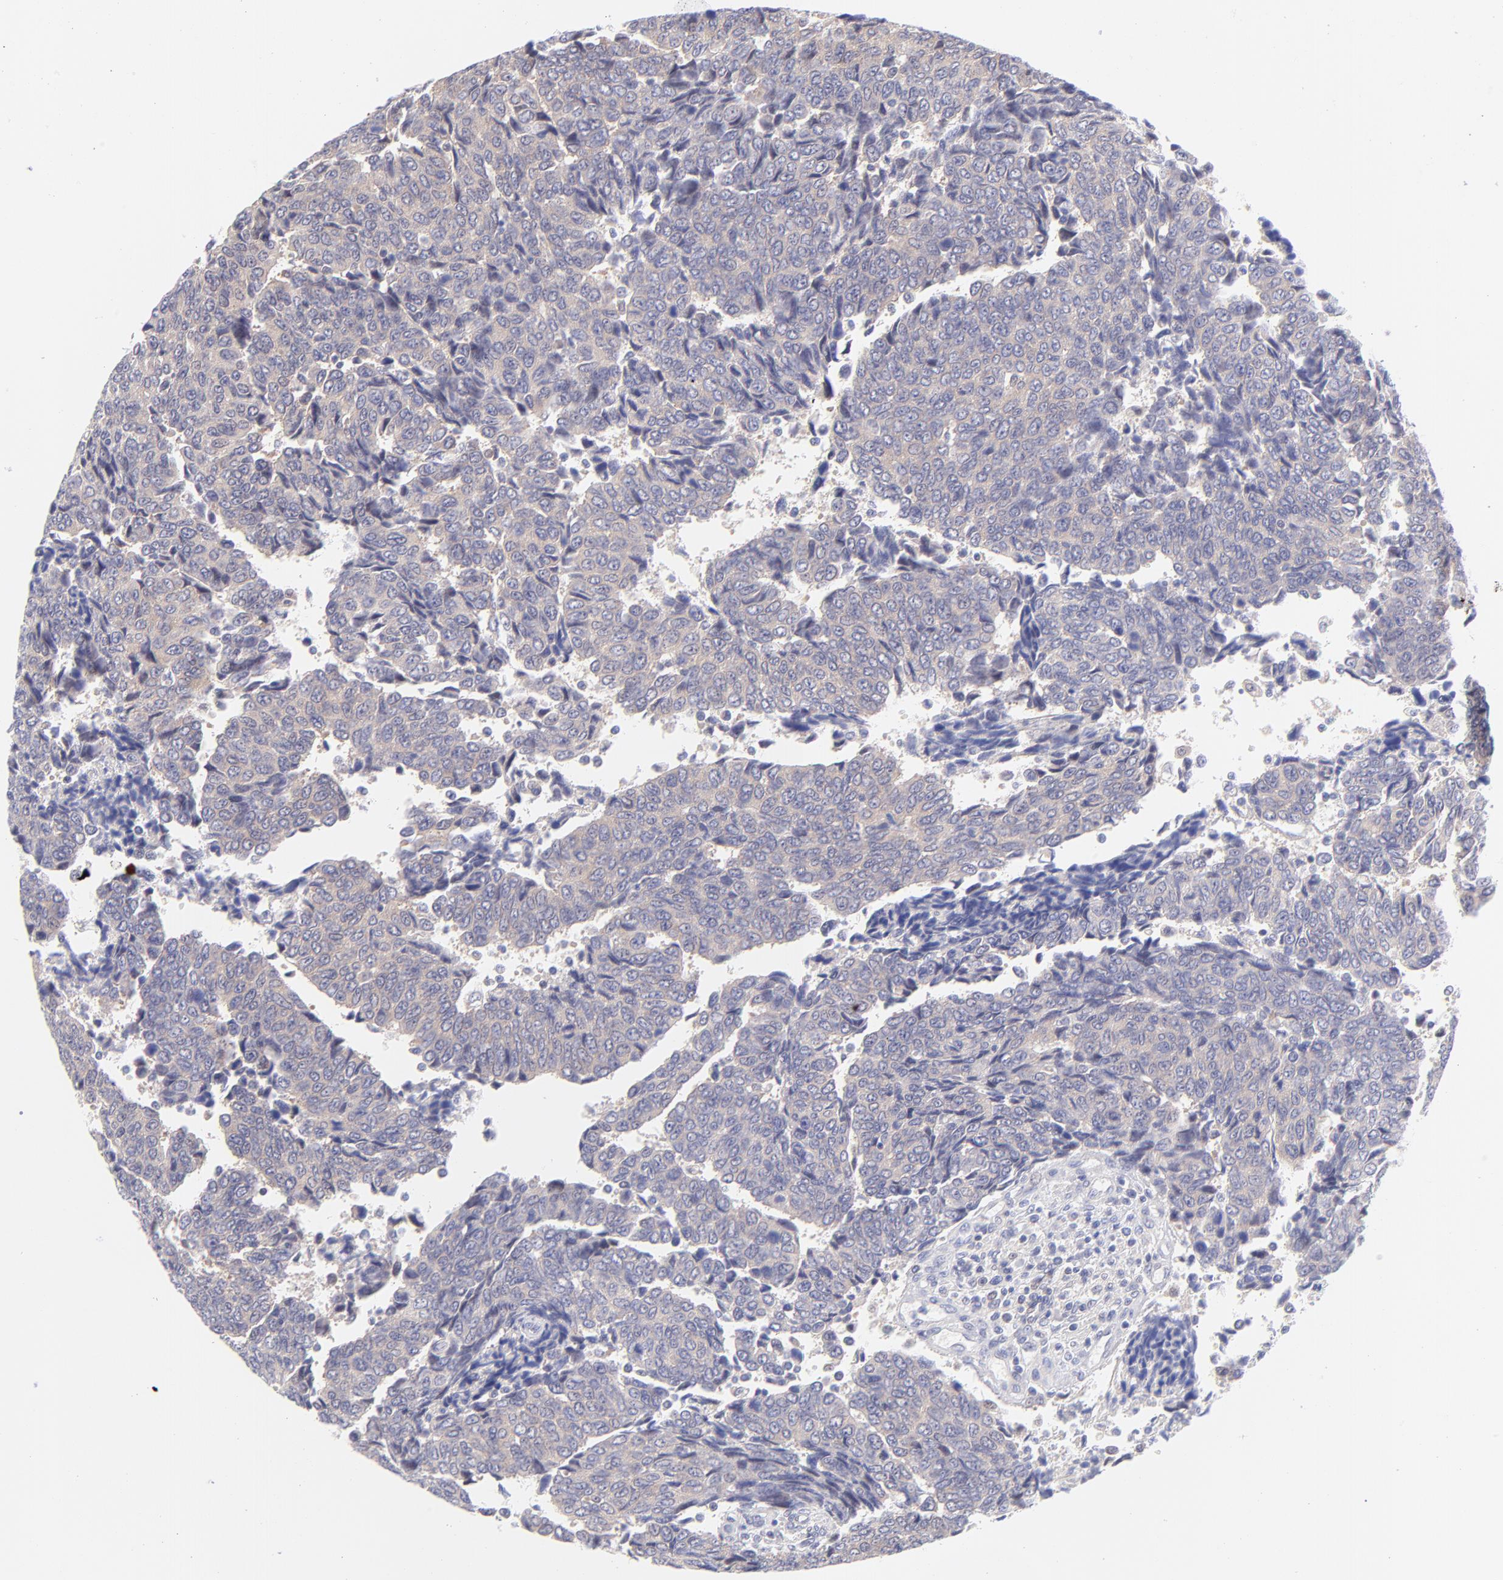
{"staining": {"intensity": "weak", "quantity": ">75%", "location": "cytoplasmic/membranous"}, "tissue": "urothelial cancer", "cell_type": "Tumor cells", "image_type": "cancer", "snomed": [{"axis": "morphology", "description": "Urothelial carcinoma, High grade"}, {"axis": "topography", "description": "Urinary bladder"}], "caption": "This histopathology image reveals urothelial cancer stained with IHC to label a protein in brown. The cytoplasmic/membranous of tumor cells show weak positivity for the protein. Nuclei are counter-stained blue.", "gene": "PBDC1", "patient": {"sex": "male", "age": 86}}